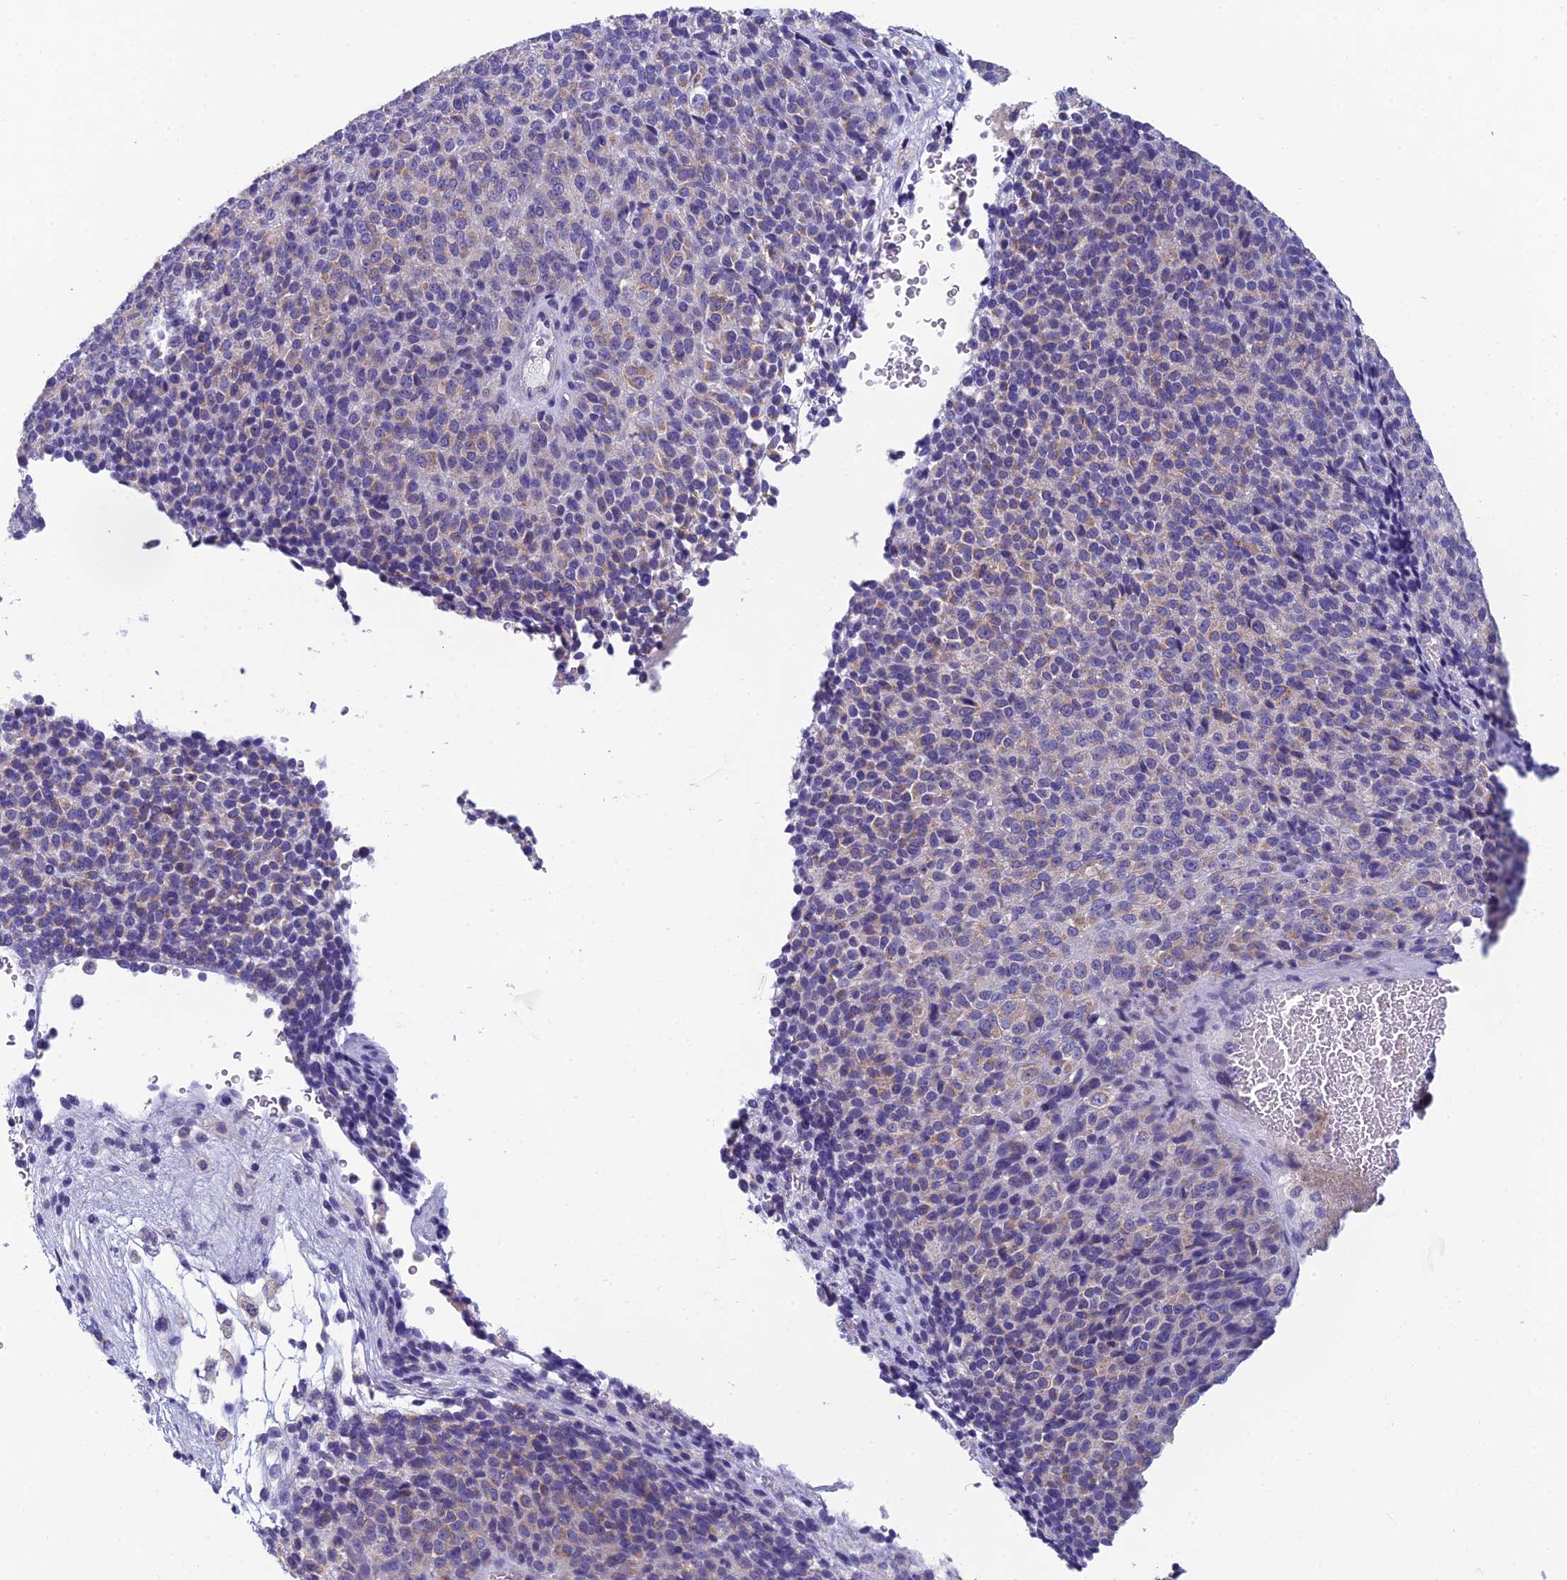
{"staining": {"intensity": "weak", "quantity": "<25%", "location": "cytoplasmic/membranous"}, "tissue": "melanoma", "cell_type": "Tumor cells", "image_type": "cancer", "snomed": [{"axis": "morphology", "description": "Malignant melanoma, Metastatic site"}, {"axis": "topography", "description": "Brain"}], "caption": "This is a micrograph of IHC staining of melanoma, which shows no expression in tumor cells.", "gene": "RBM41", "patient": {"sex": "female", "age": 56}}